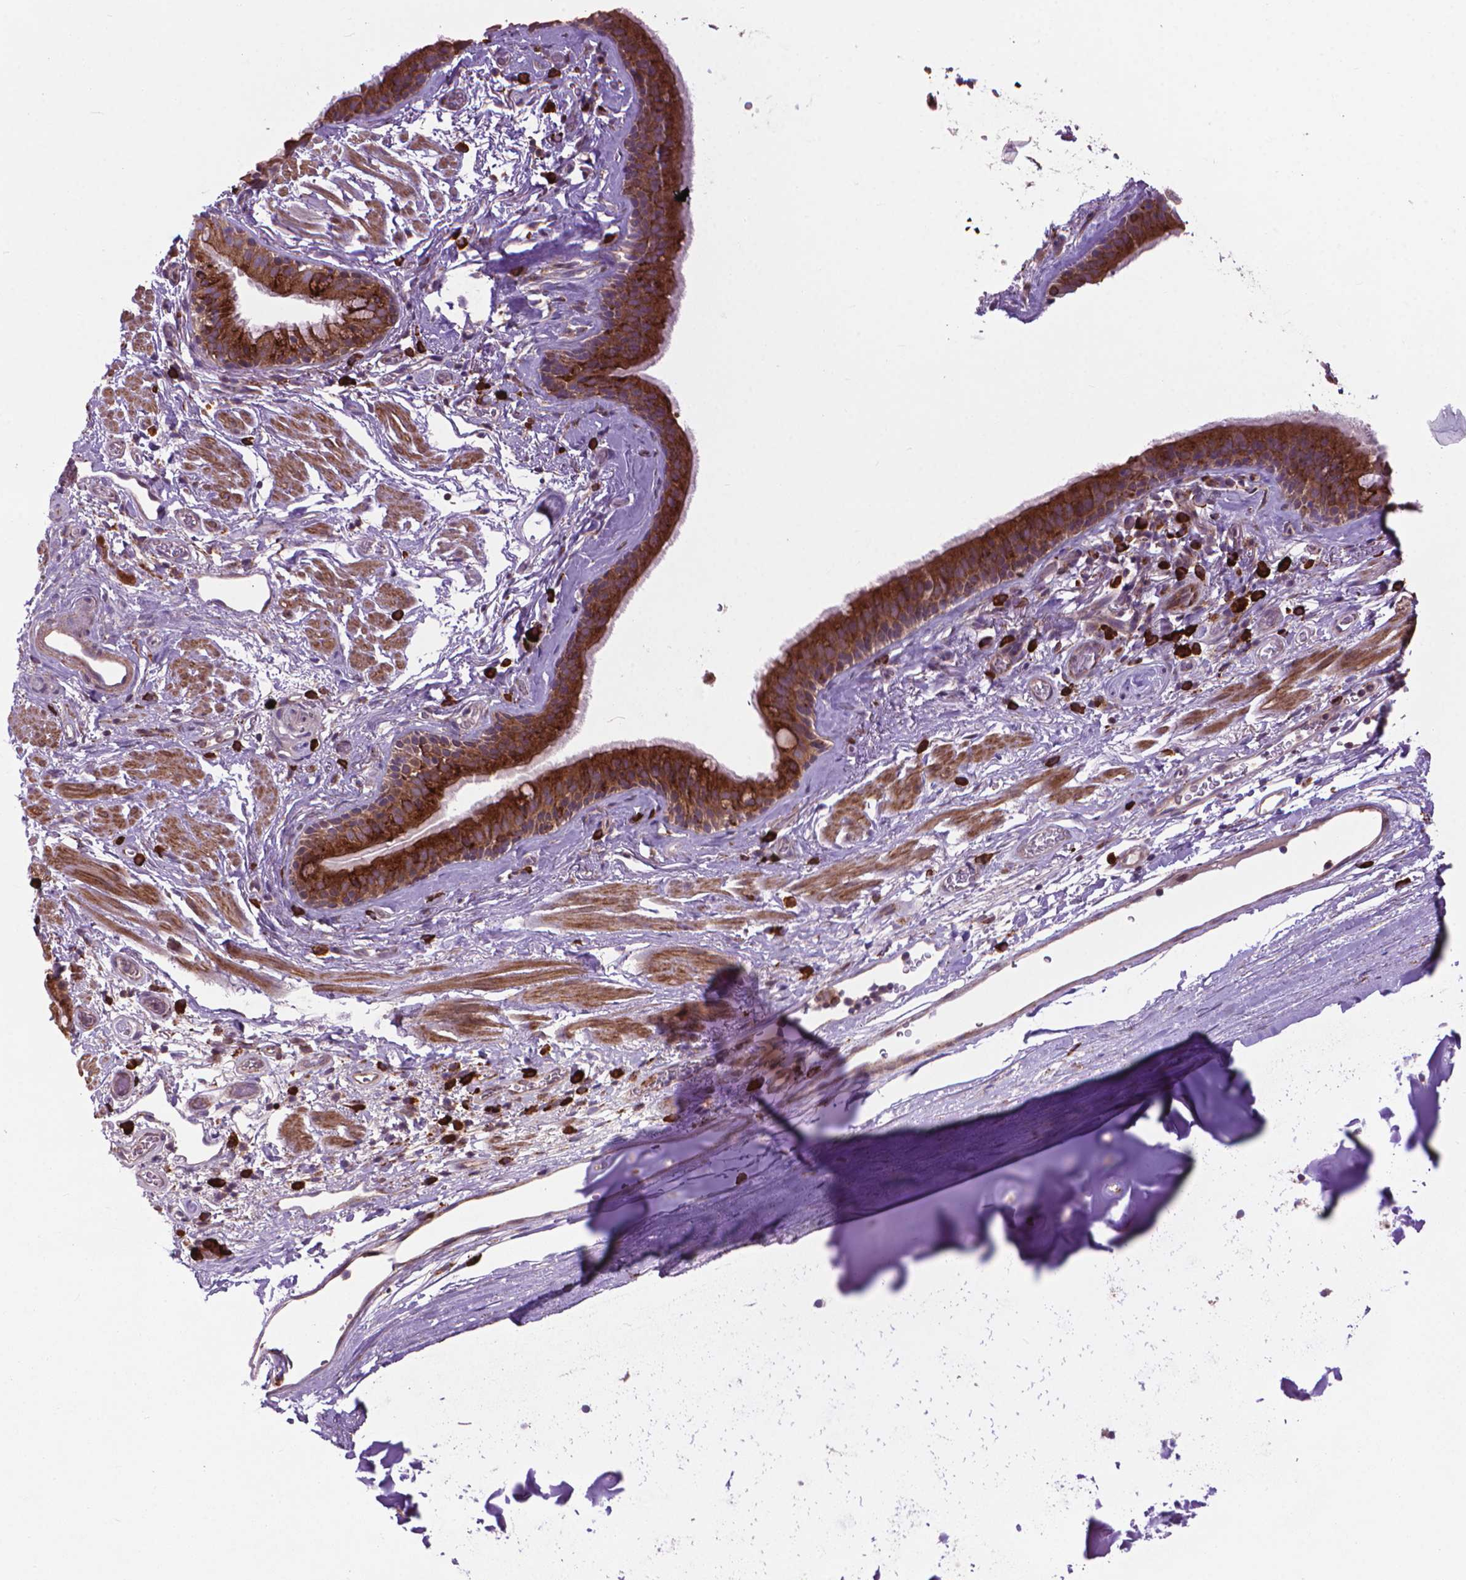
{"staining": {"intensity": "strong", "quantity": ">75%", "location": "cytoplasmic/membranous"}, "tissue": "bronchus", "cell_type": "Respiratory epithelial cells", "image_type": "normal", "snomed": [{"axis": "morphology", "description": "Normal tissue, NOS"}, {"axis": "topography", "description": "Cartilage tissue"}, {"axis": "topography", "description": "Bronchus"}], "caption": "This is a histology image of IHC staining of unremarkable bronchus, which shows strong expression in the cytoplasmic/membranous of respiratory epithelial cells.", "gene": "MYH14", "patient": {"sex": "male", "age": 58}}